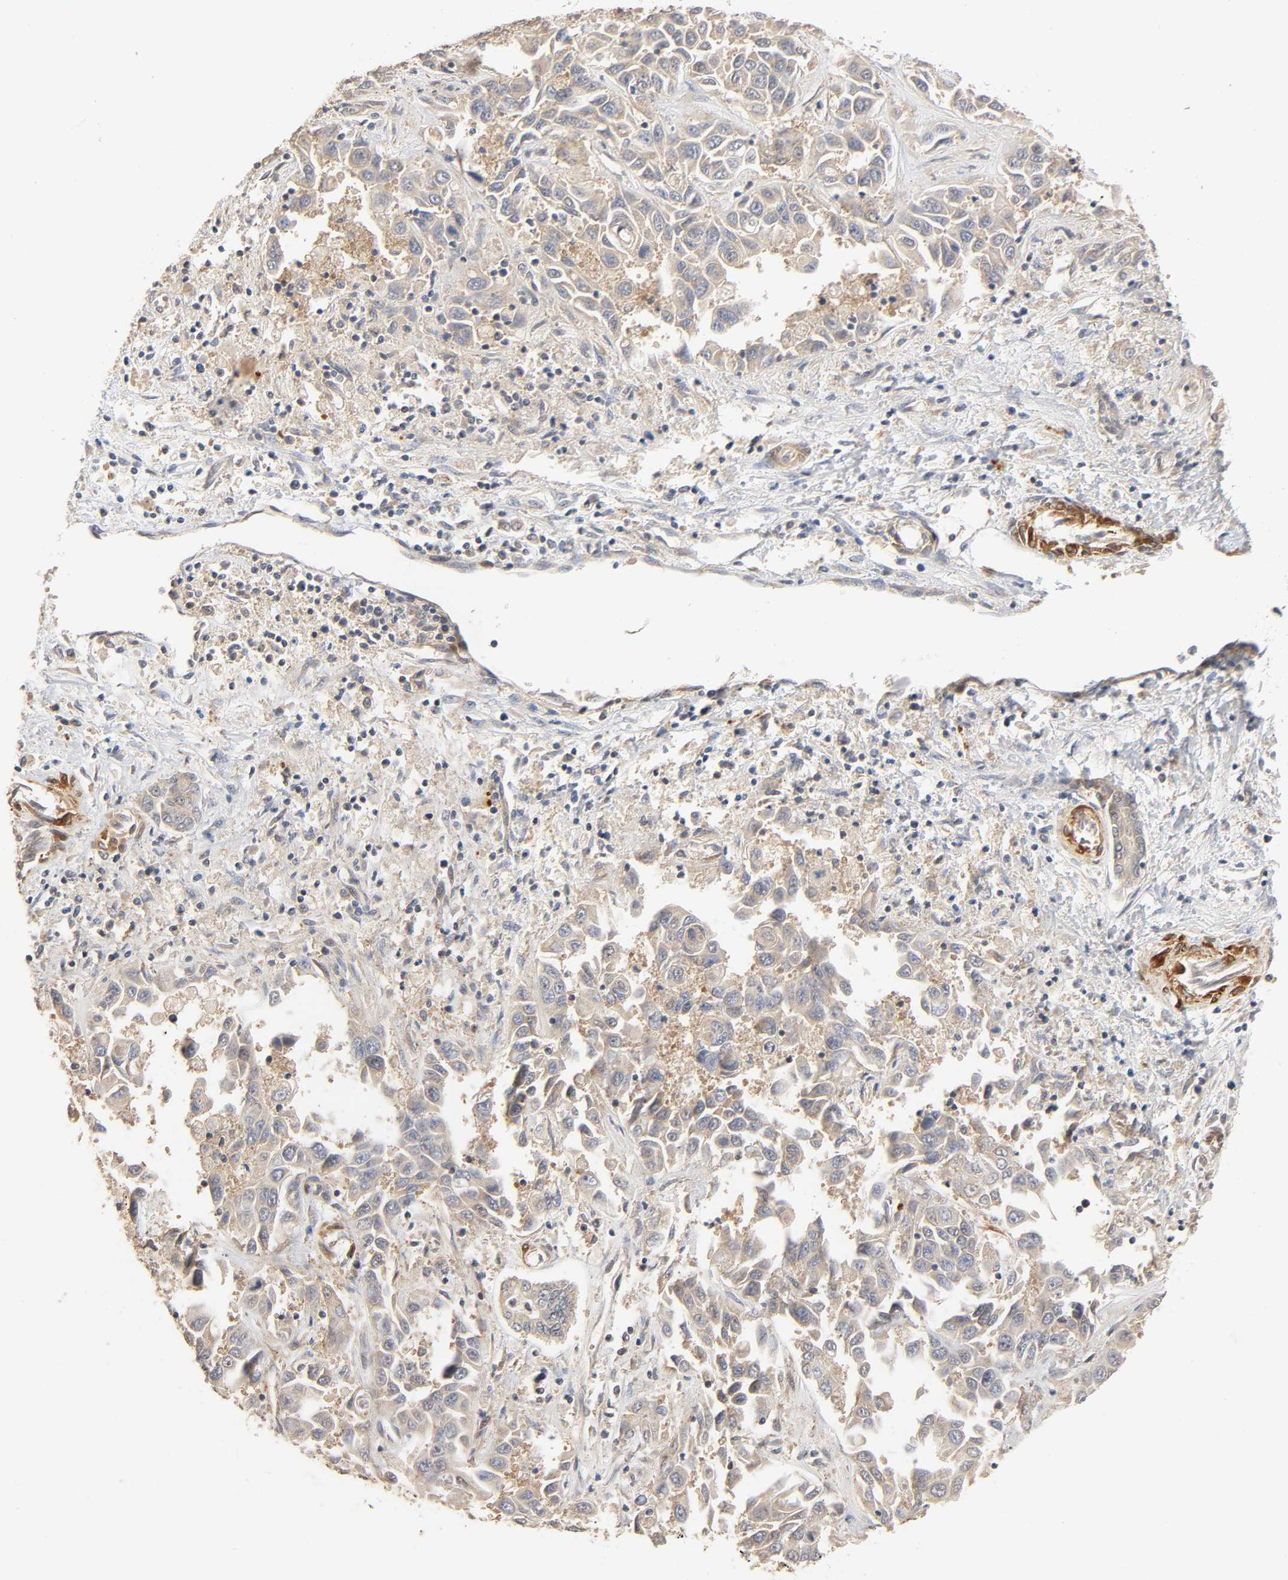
{"staining": {"intensity": "moderate", "quantity": ">75%", "location": "cytoplasmic/membranous"}, "tissue": "liver cancer", "cell_type": "Tumor cells", "image_type": "cancer", "snomed": [{"axis": "morphology", "description": "Cholangiocarcinoma"}, {"axis": "topography", "description": "Liver"}], "caption": "Protein expression analysis of human liver cancer reveals moderate cytoplasmic/membranous positivity in about >75% of tumor cells. (DAB (3,3'-diaminobenzidine) IHC, brown staining for protein, blue staining for nuclei).", "gene": "NEMF", "patient": {"sex": "female", "age": 52}}